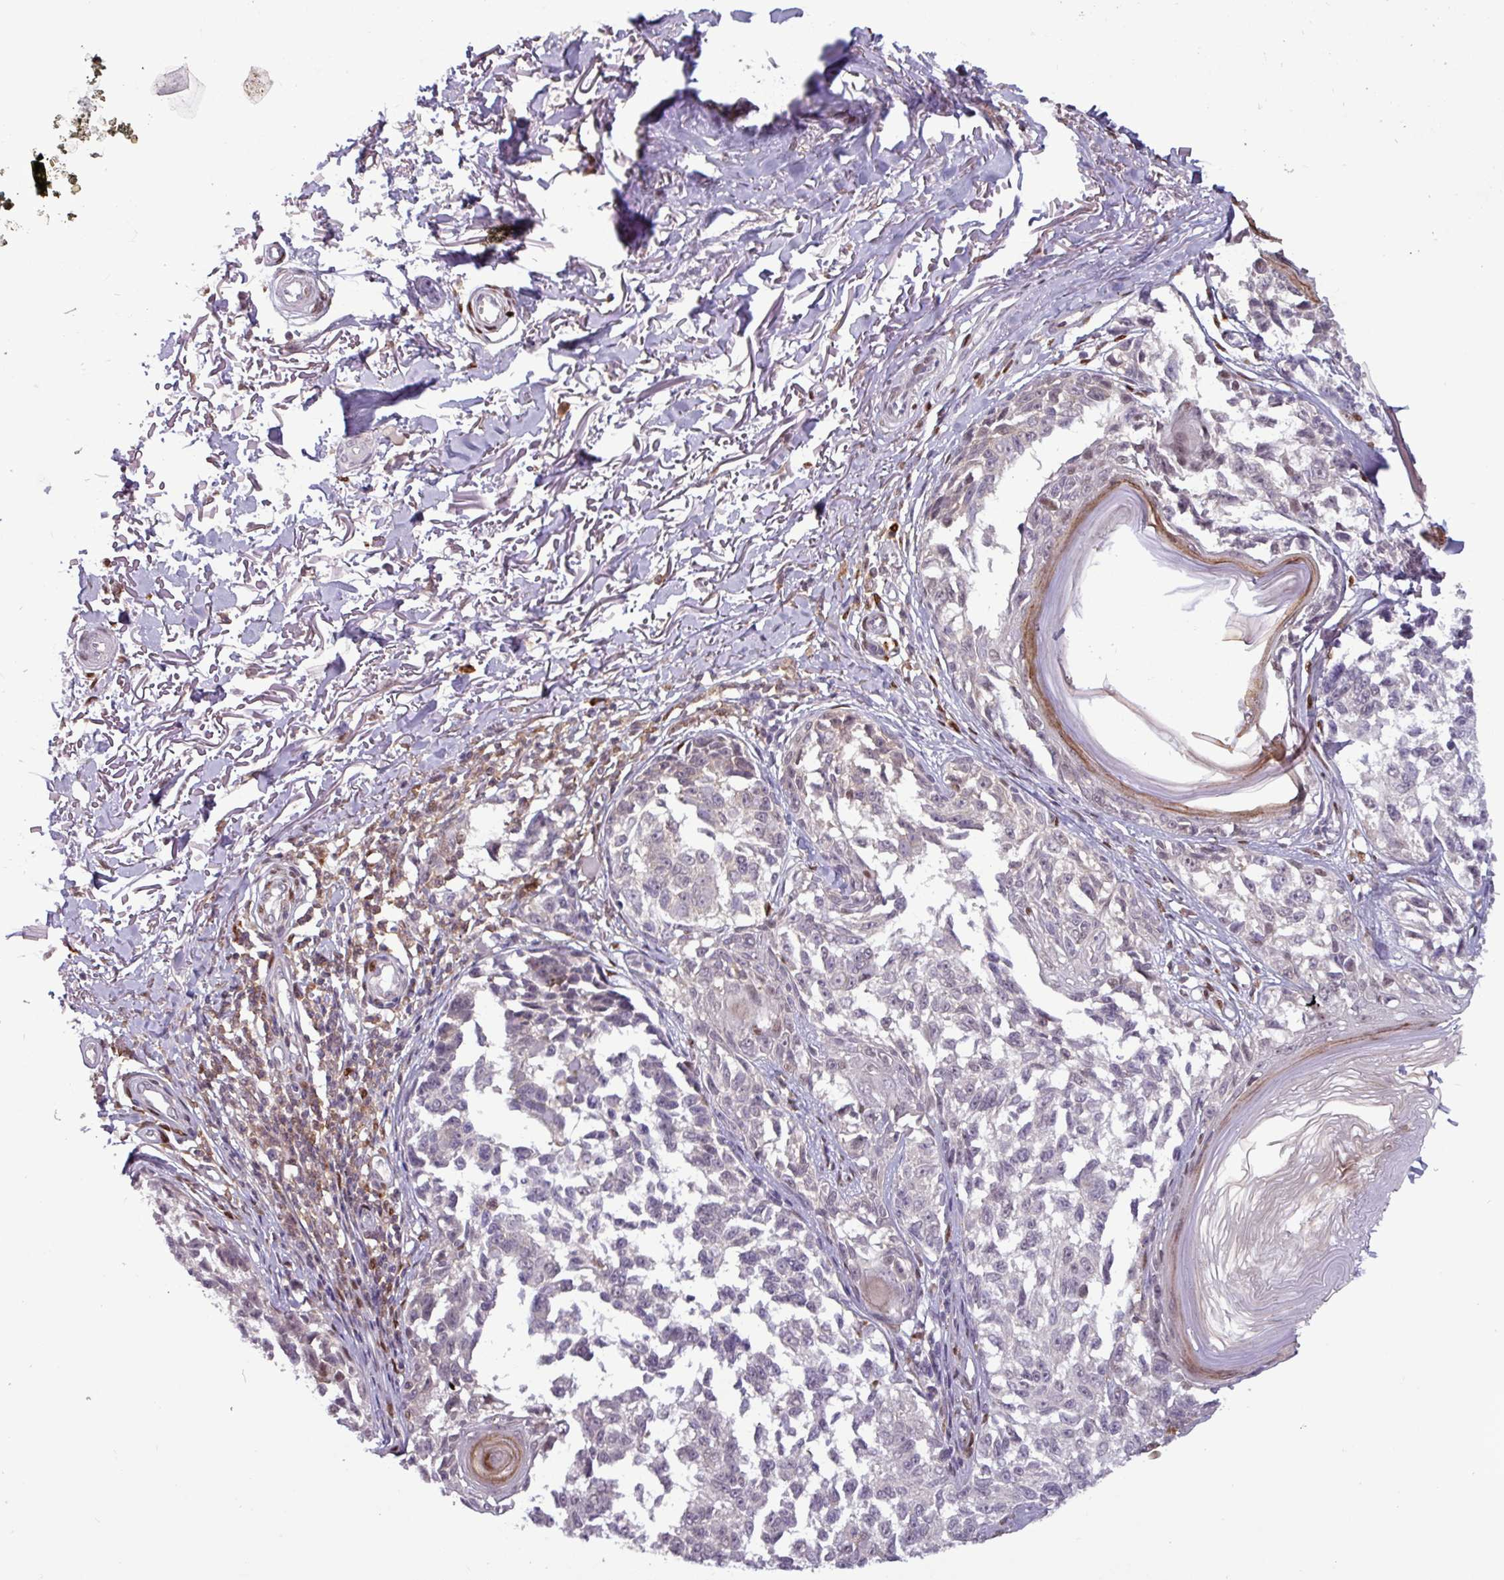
{"staining": {"intensity": "negative", "quantity": "none", "location": "none"}, "tissue": "melanoma", "cell_type": "Tumor cells", "image_type": "cancer", "snomed": [{"axis": "morphology", "description": "Malignant melanoma, NOS"}, {"axis": "topography", "description": "Skin"}], "caption": "An immunohistochemistry histopathology image of melanoma is shown. There is no staining in tumor cells of melanoma. (IHC, brightfield microscopy, high magnification).", "gene": "PRRX1", "patient": {"sex": "male", "age": 73}}